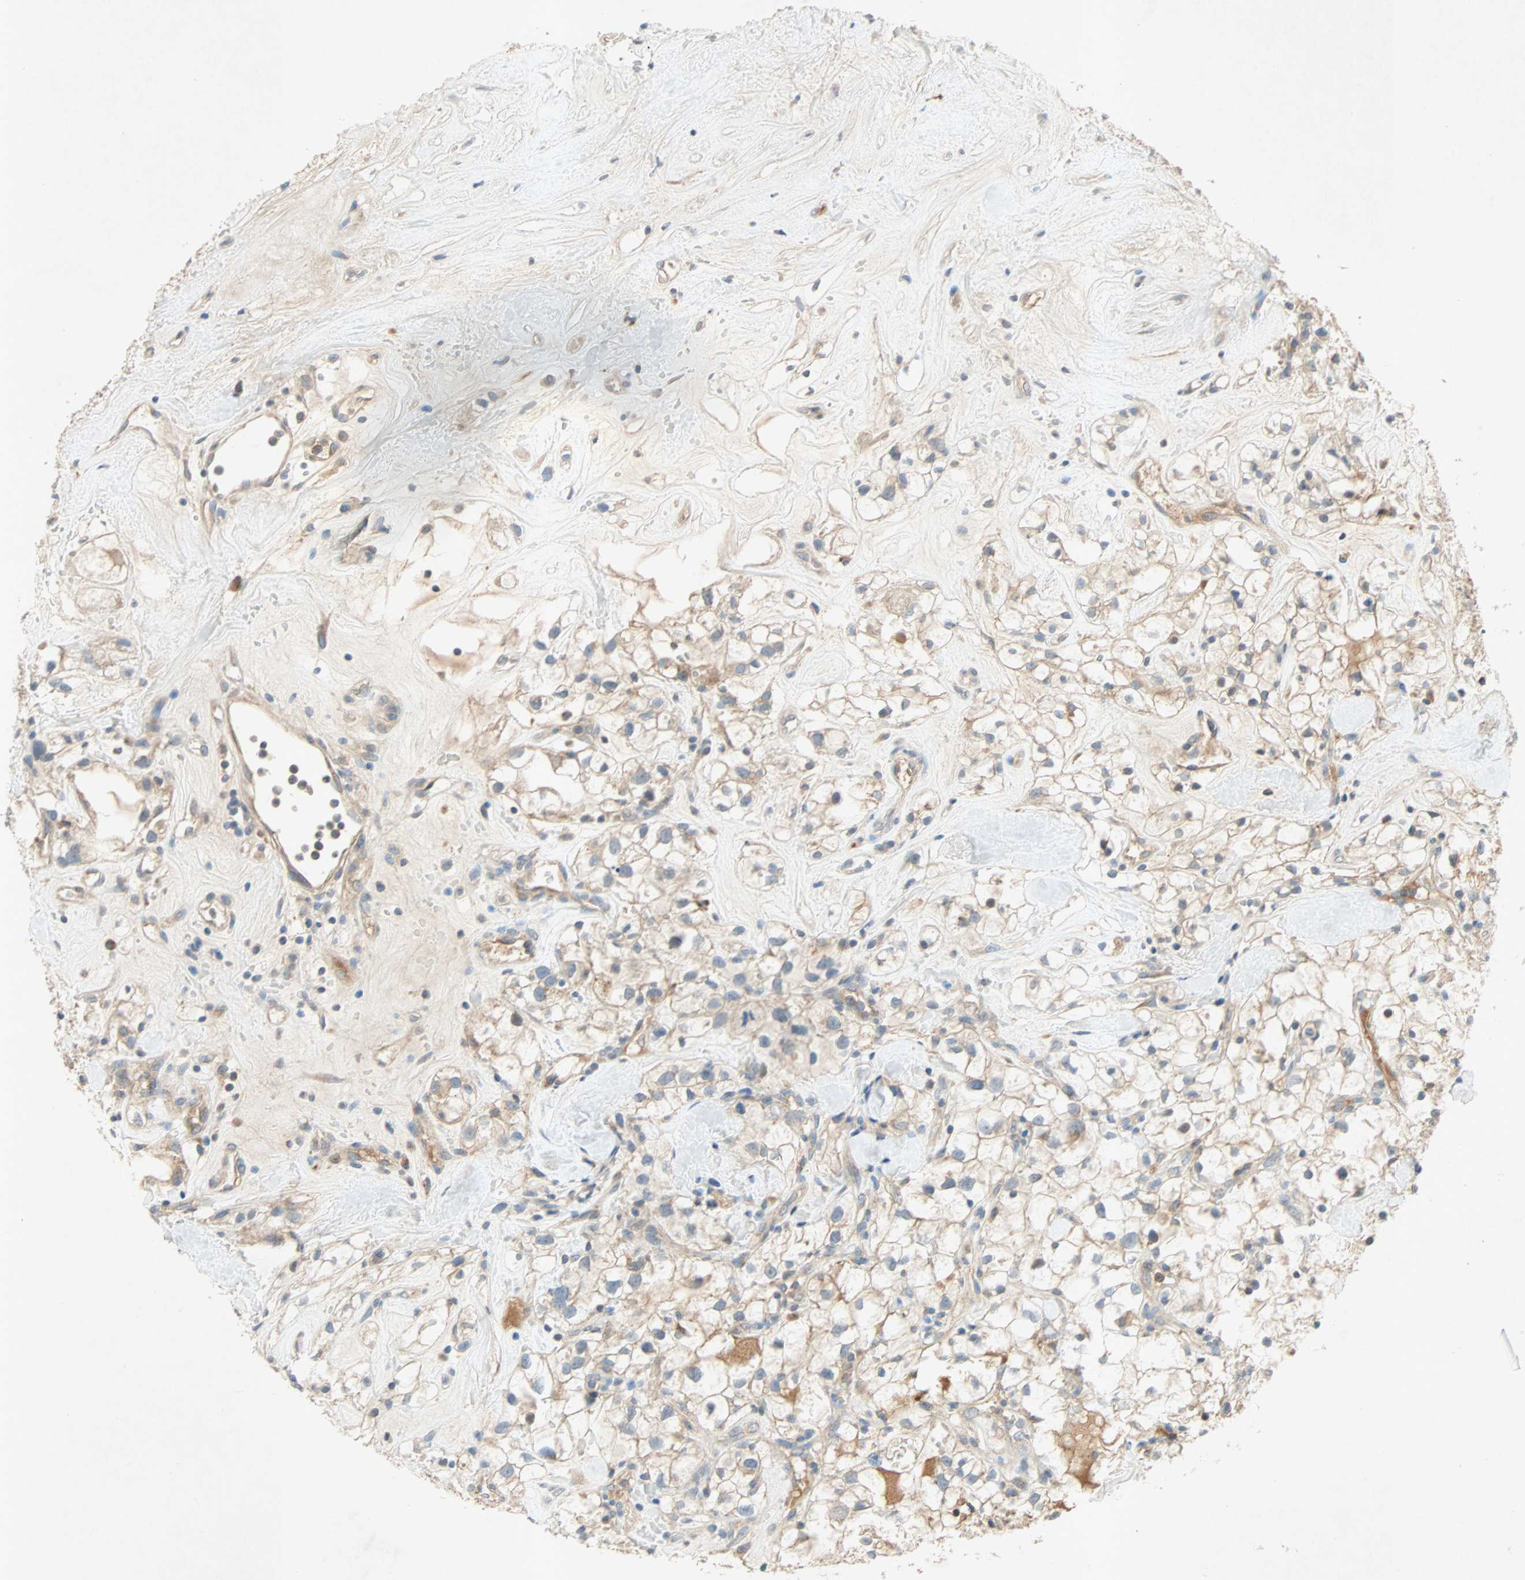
{"staining": {"intensity": "weak", "quantity": ">75%", "location": "cytoplasmic/membranous"}, "tissue": "renal cancer", "cell_type": "Tumor cells", "image_type": "cancer", "snomed": [{"axis": "morphology", "description": "Adenocarcinoma, NOS"}, {"axis": "topography", "description": "Kidney"}], "caption": "An image of human renal adenocarcinoma stained for a protein exhibits weak cytoplasmic/membranous brown staining in tumor cells.", "gene": "XYLT1", "patient": {"sex": "female", "age": 60}}